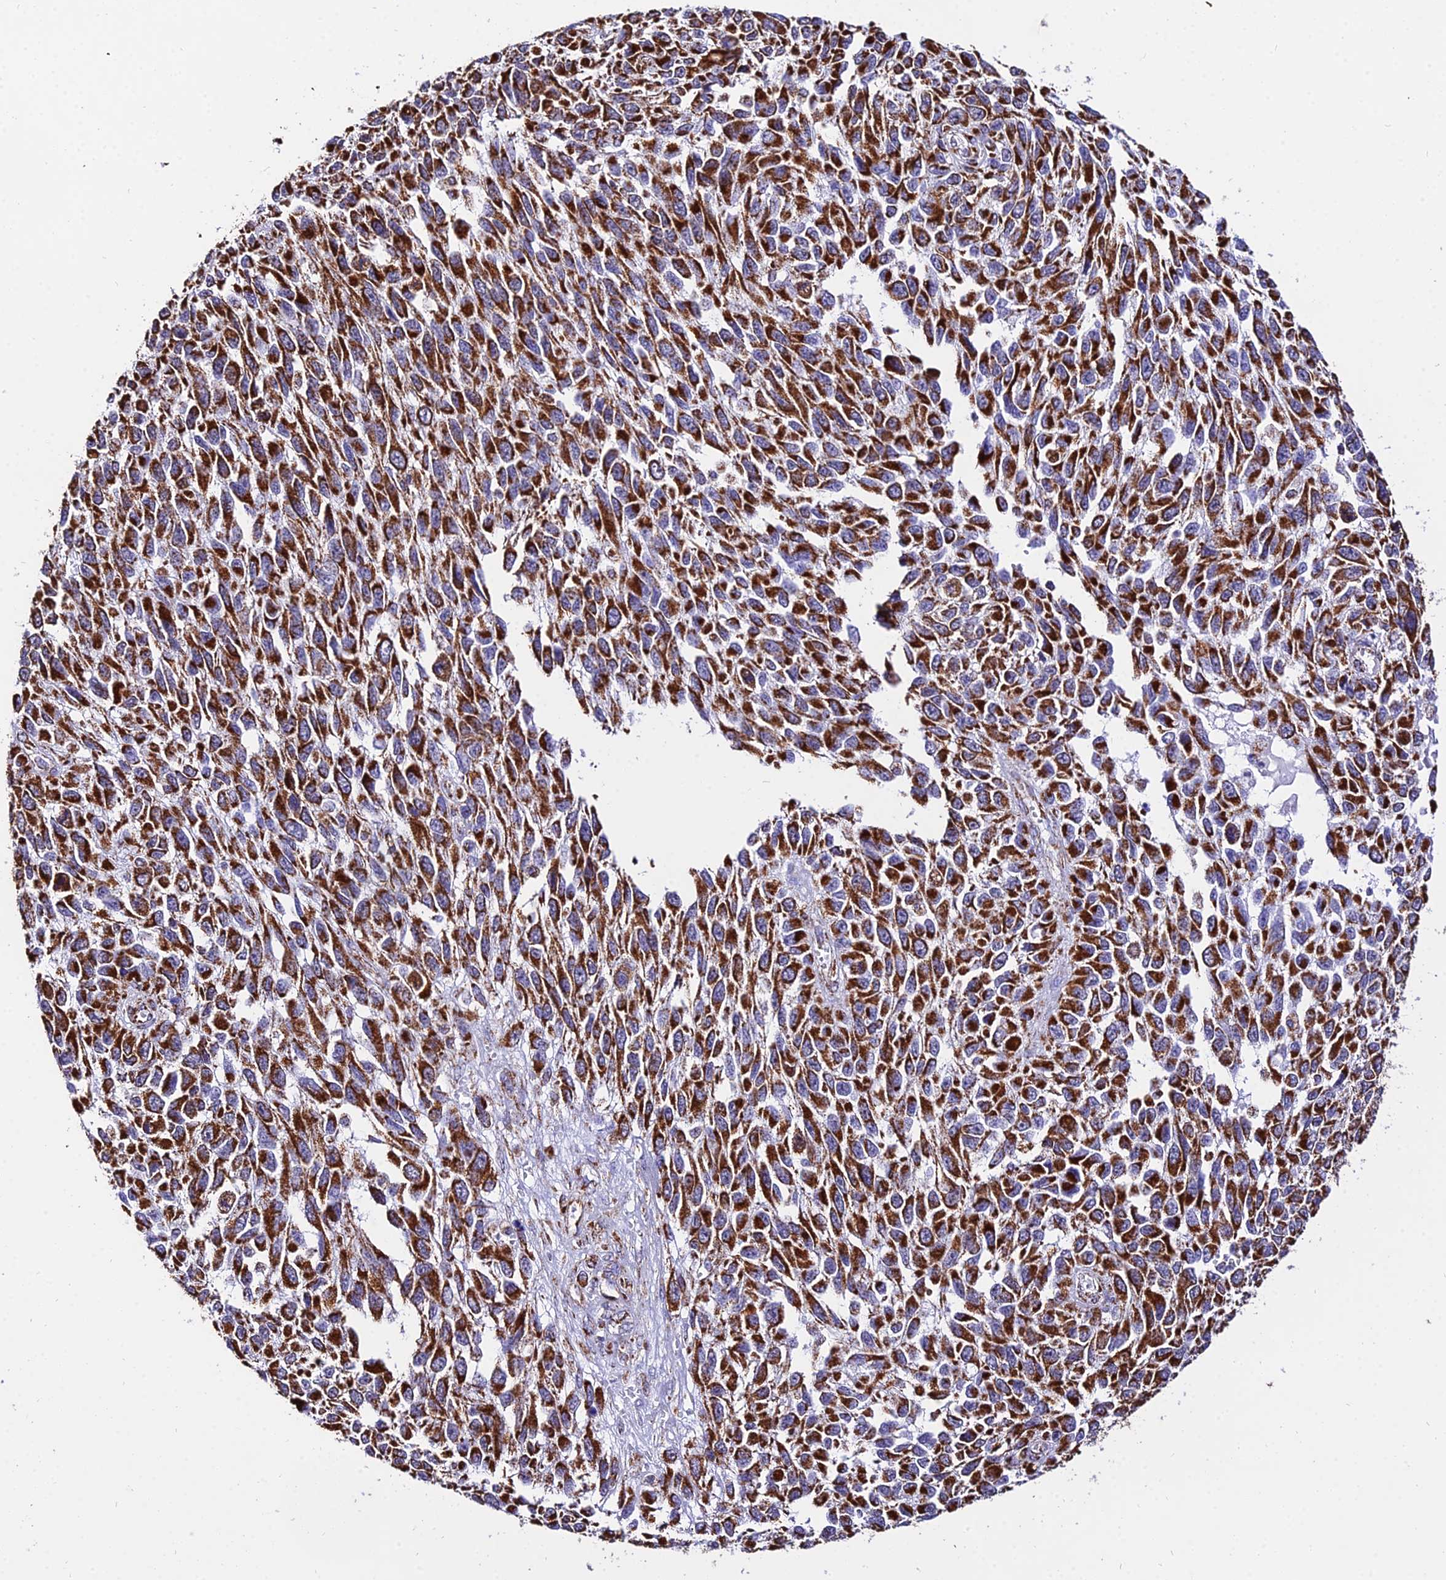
{"staining": {"intensity": "strong", "quantity": ">75%", "location": "cytoplasmic/membranous"}, "tissue": "melanoma", "cell_type": "Tumor cells", "image_type": "cancer", "snomed": [{"axis": "morphology", "description": "Malignant melanoma, NOS"}, {"axis": "topography", "description": "Skin"}], "caption": "Protein analysis of malignant melanoma tissue displays strong cytoplasmic/membranous staining in about >75% of tumor cells.", "gene": "ATP5PD", "patient": {"sex": "female", "age": 96}}